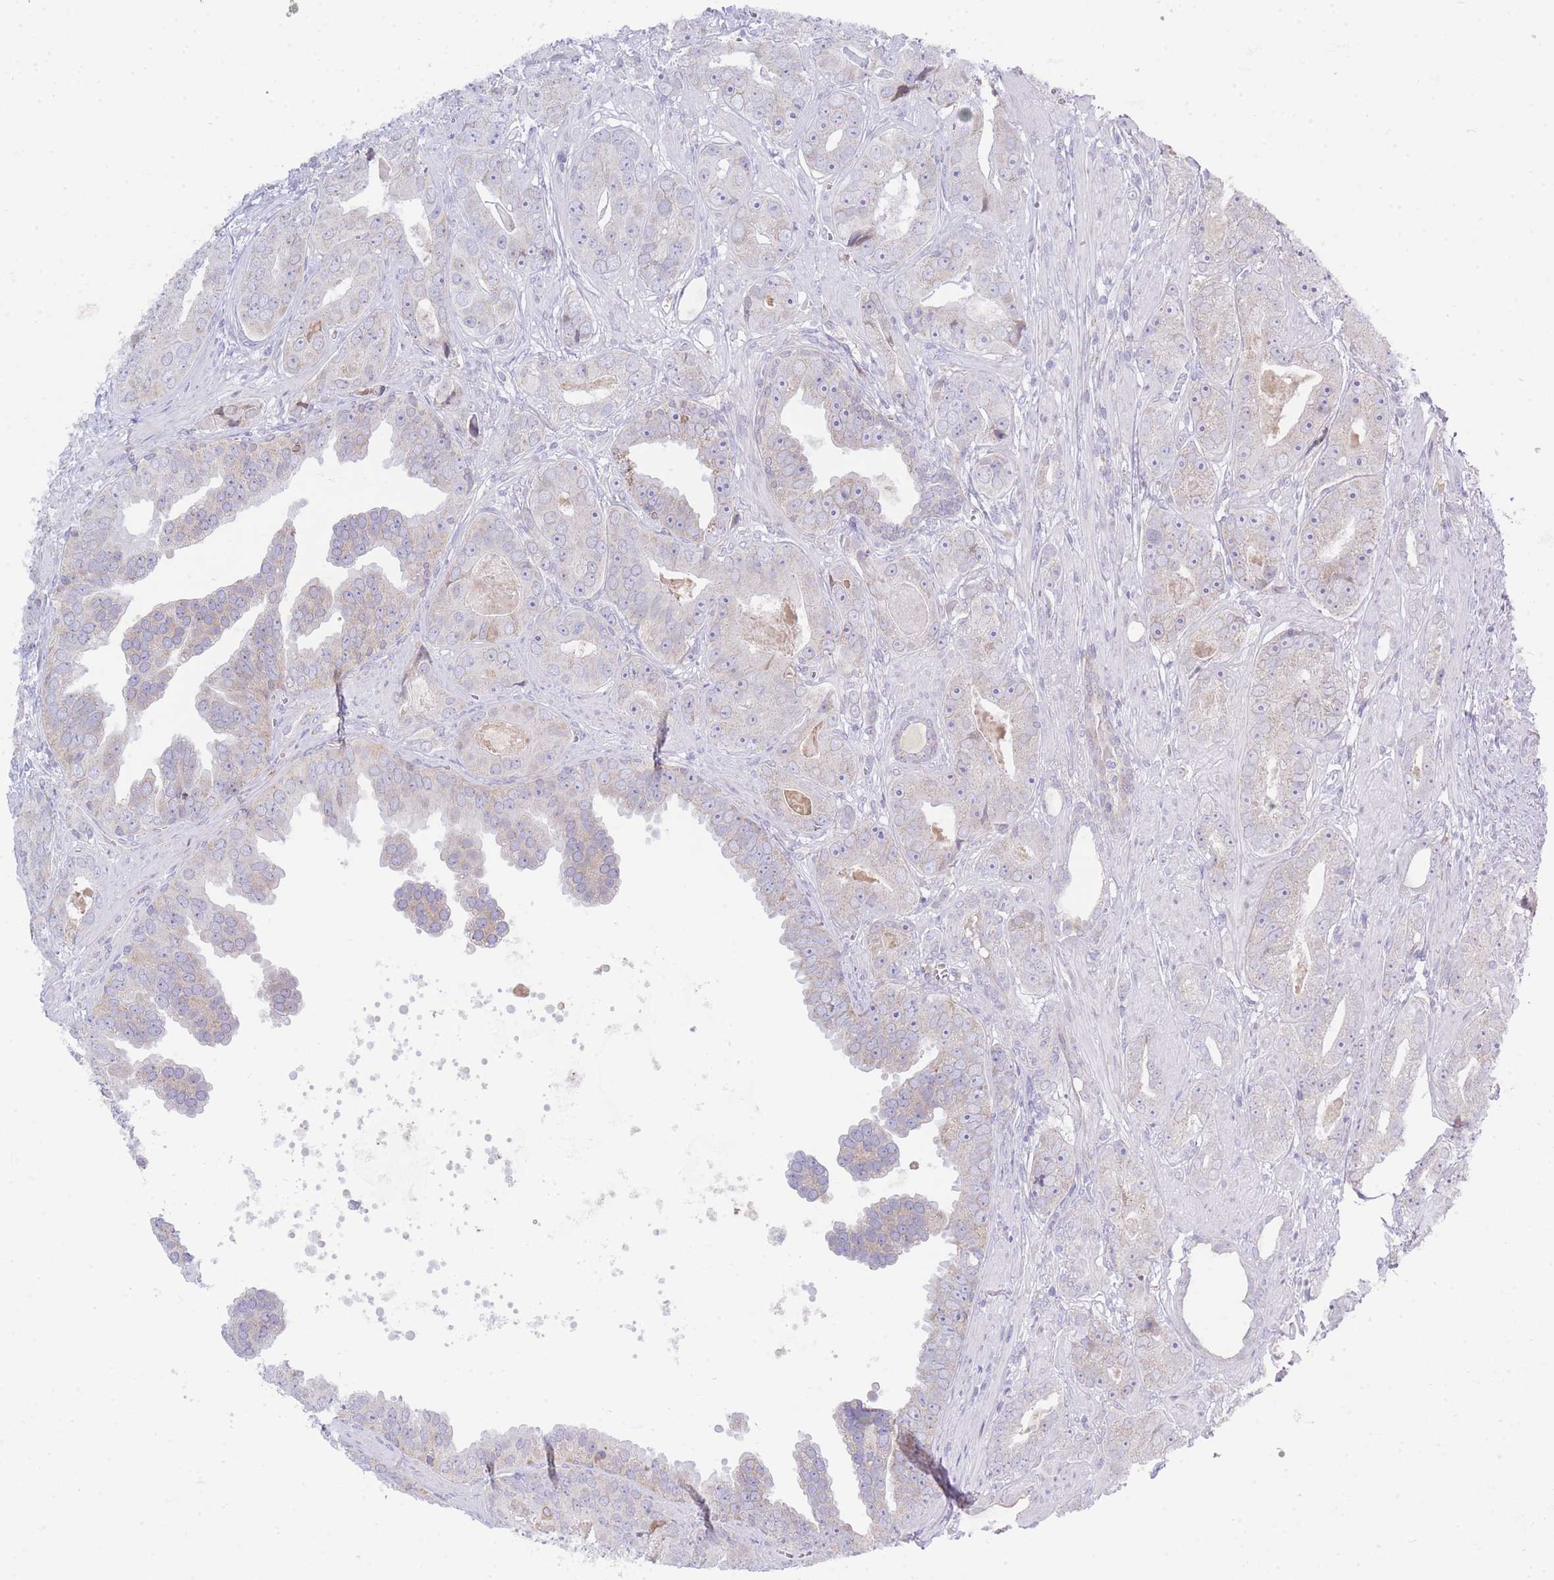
{"staining": {"intensity": "negative", "quantity": "none", "location": "none"}, "tissue": "prostate cancer", "cell_type": "Tumor cells", "image_type": "cancer", "snomed": [{"axis": "morphology", "description": "Adenocarcinoma, High grade"}, {"axis": "topography", "description": "Prostate"}], "caption": "Tumor cells show no significant protein positivity in adenocarcinoma (high-grade) (prostate).", "gene": "NANP", "patient": {"sex": "male", "age": 71}}